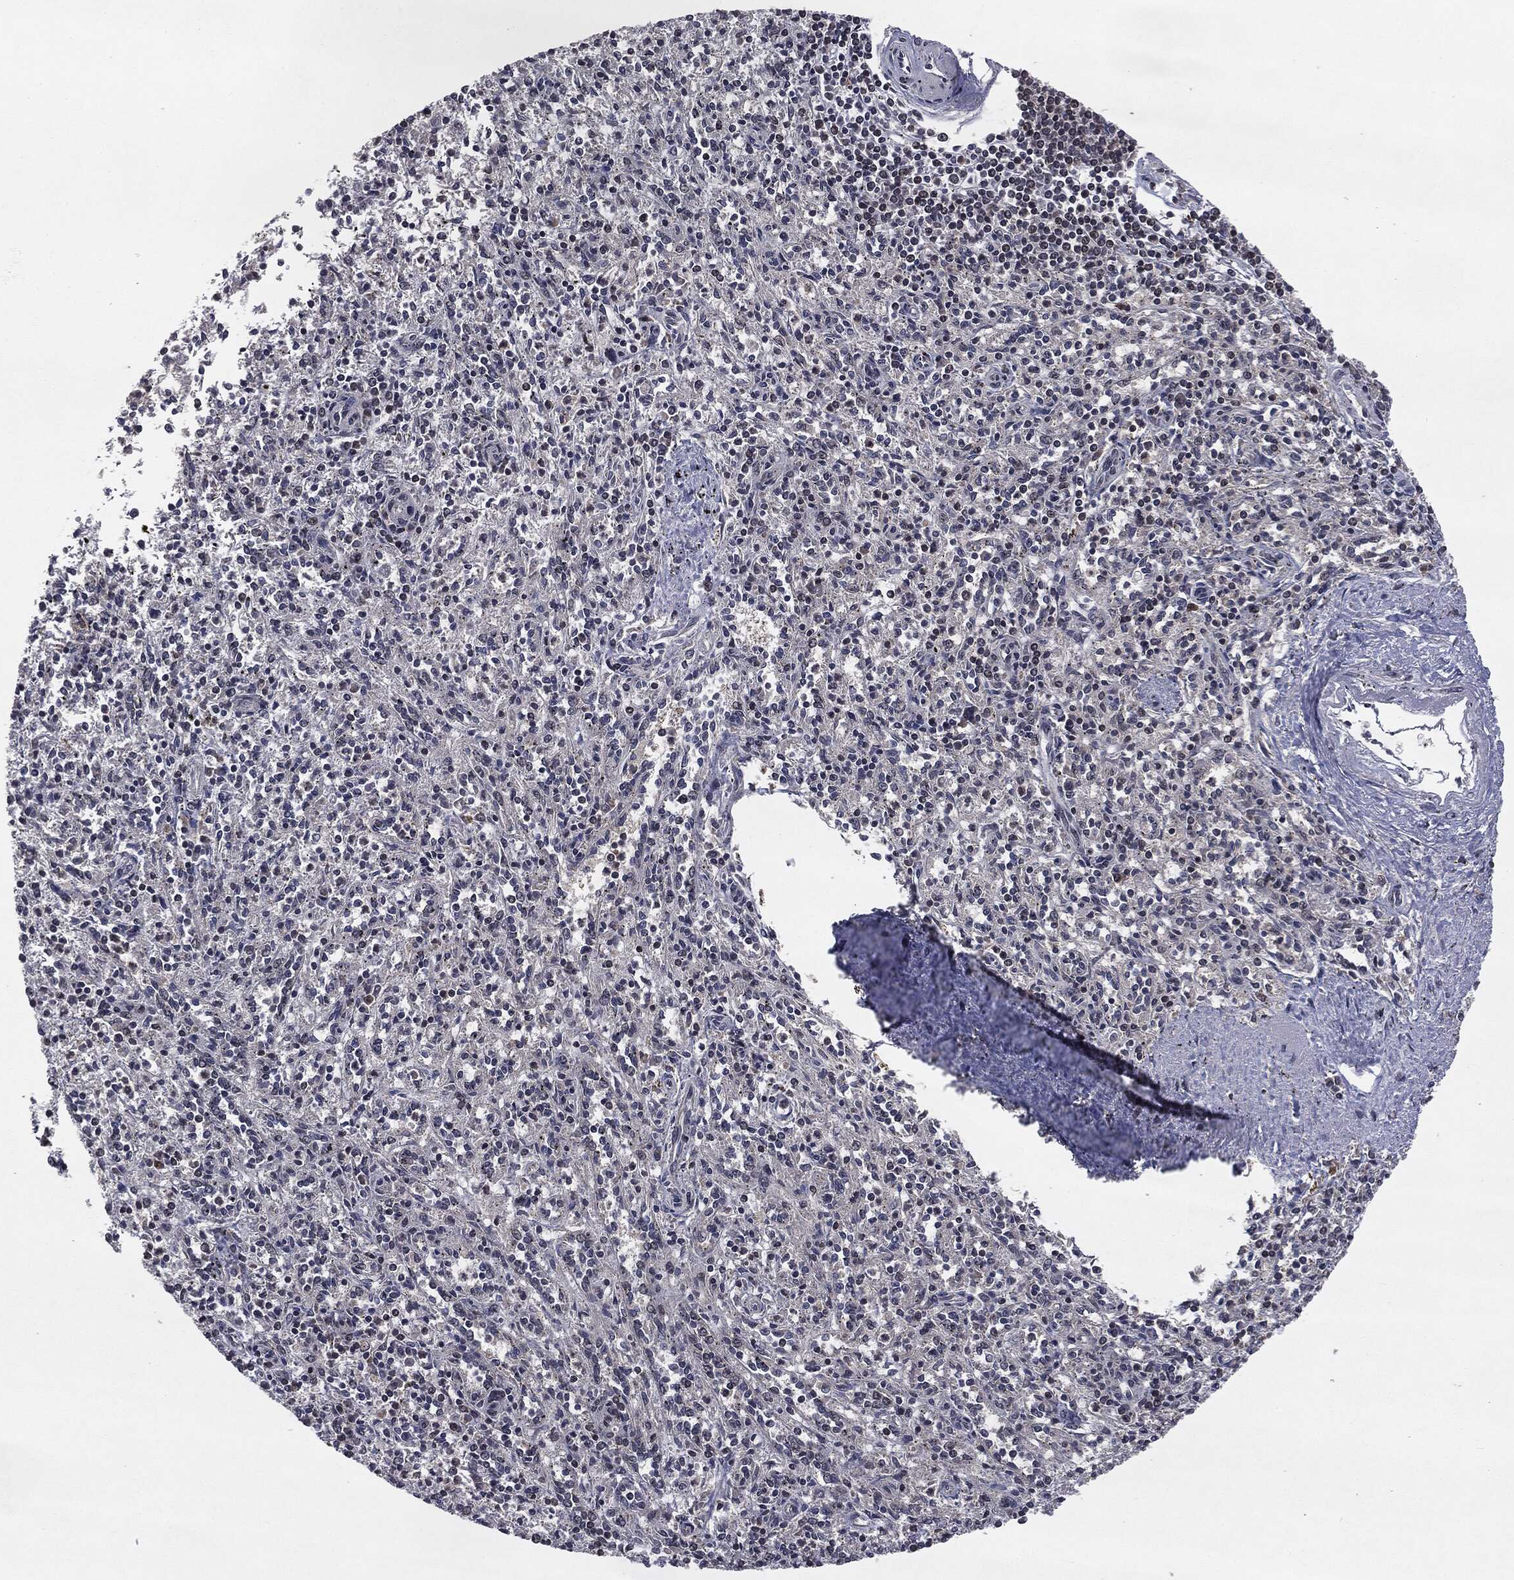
{"staining": {"intensity": "negative", "quantity": "none", "location": "none"}, "tissue": "spleen", "cell_type": "Cells in red pulp", "image_type": "normal", "snomed": [{"axis": "morphology", "description": "Normal tissue, NOS"}, {"axis": "topography", "description": "Spleen"}], "caption": "The histopathology image demonstrates no staining of cells in red pulp in unremarkable spleen.", "gene": "STAU2", "patient": {"sex": "male", "age": 69}}